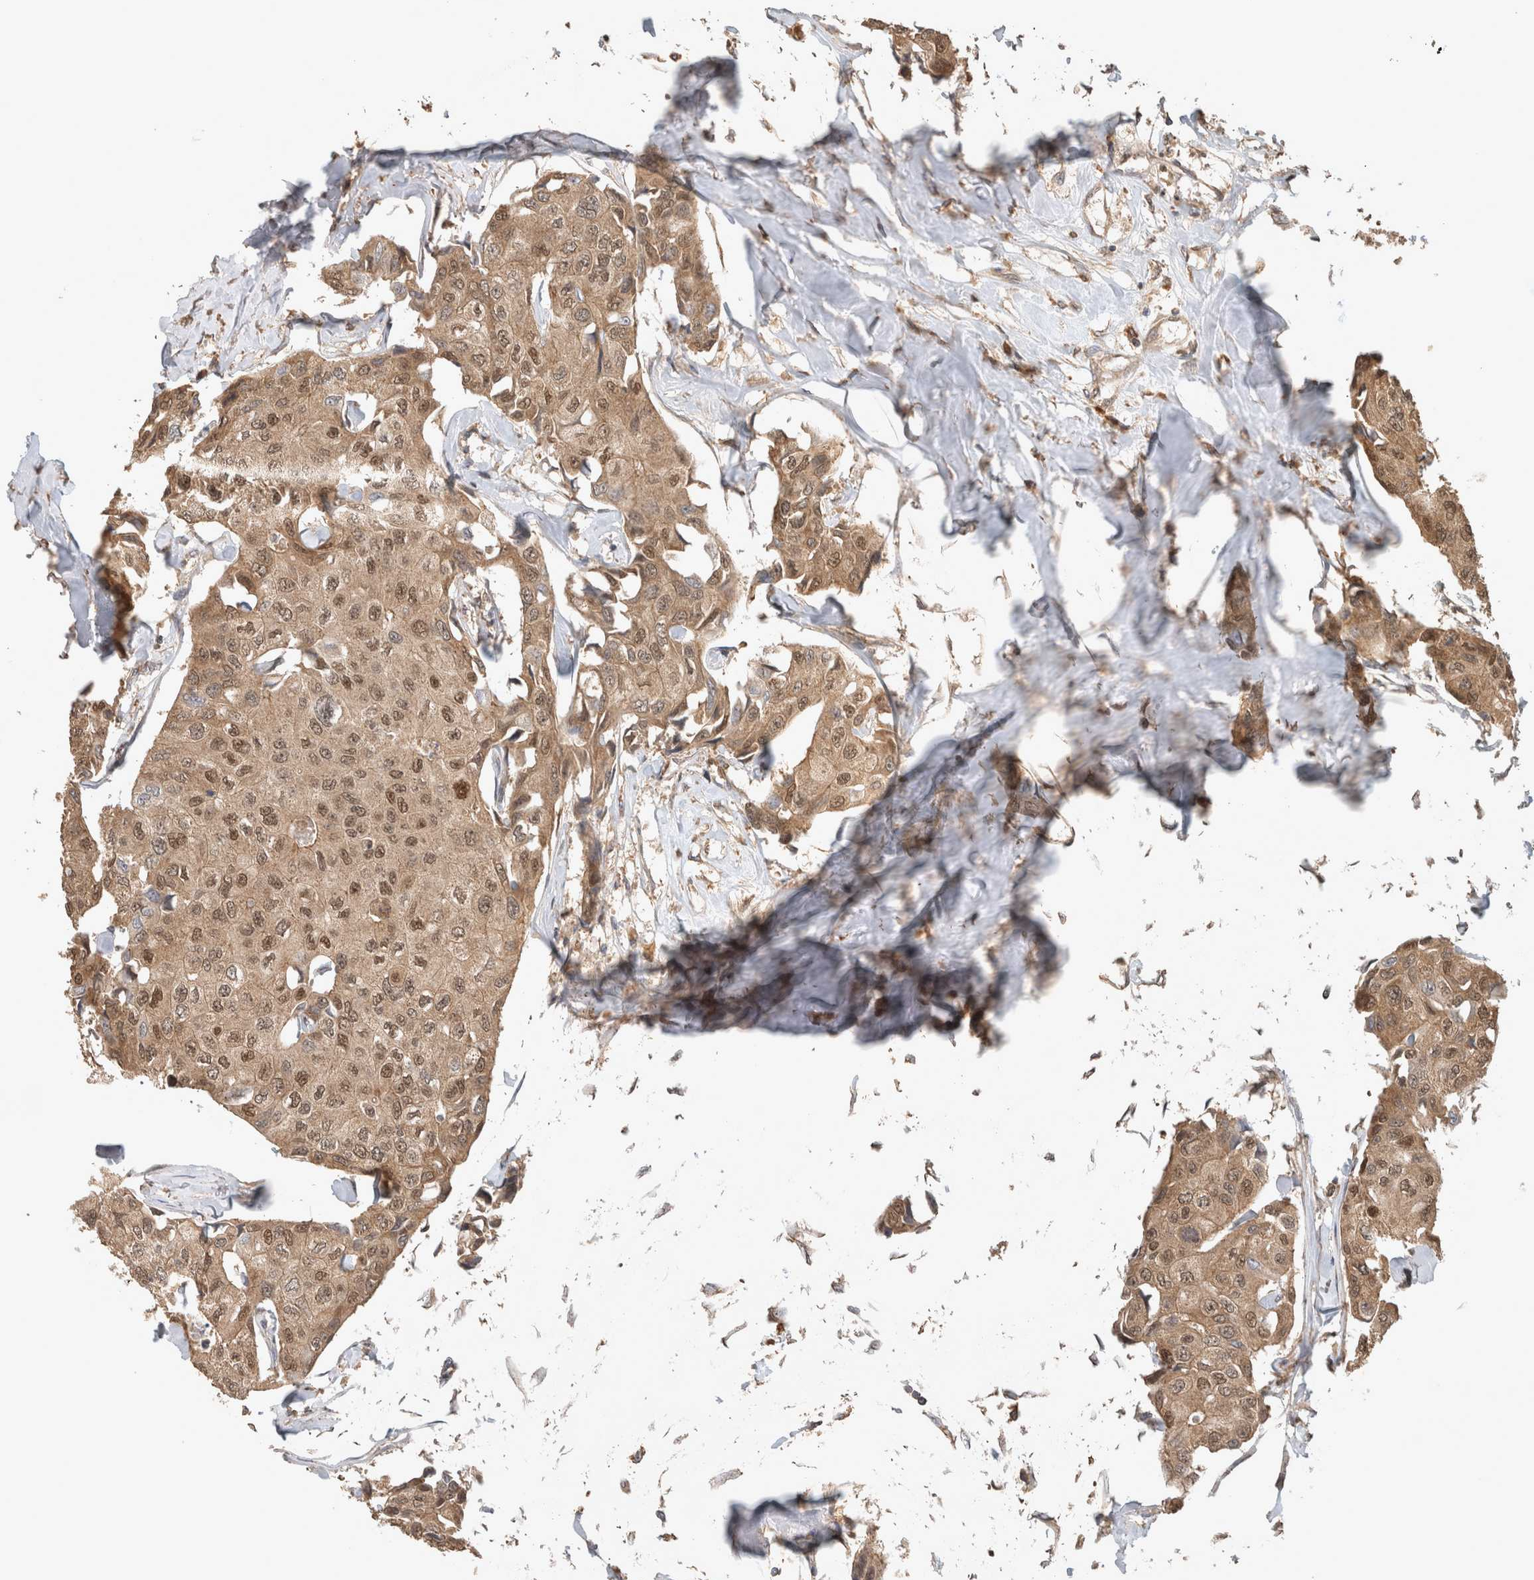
{"staining": {"intensity": "moderate", "quantity": ">75%", "location": "cytoplasmic/membranous,nuclear"}, "tissue": "breast cancer", "cell_type": "Tumor cells", "image_type": "cancer", "snomed": [{"axis": "morphology", "description": "Duct carcinoma"}, {"axis": "topography", "description": "Breast"}], "caption": "This micrograph reveals IHC staining of breast cancer (intraductal carcinoma), with medium moderate cytoplasmic/membranous and nuclear staining in about >75% of tumor cells.", "gene": "OTUD7B", "patient": {"sex": "female", "age": 80}}